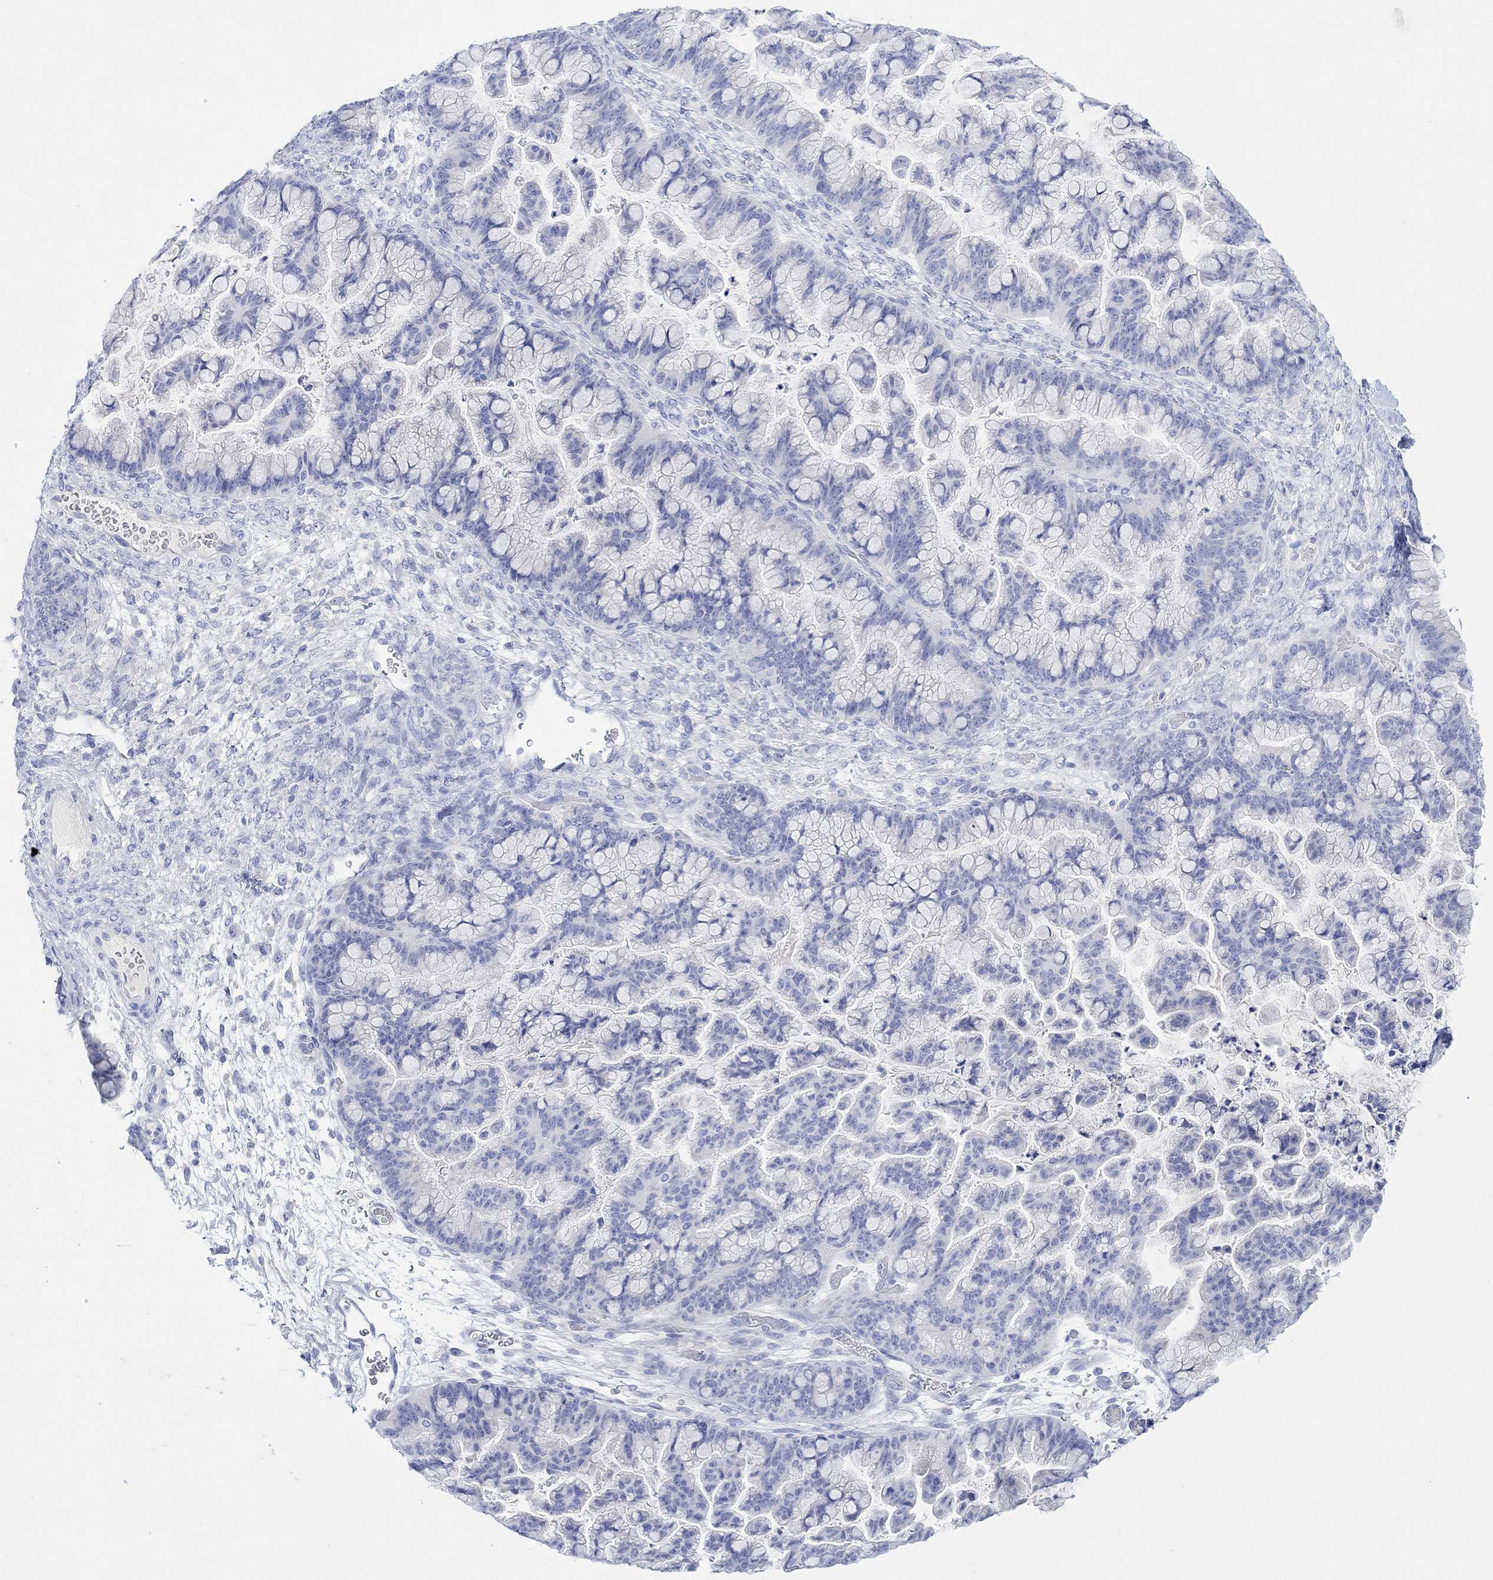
{"staining": {"intensity": "negative", "quantity": "none", "location": "none"}, "tissue": "ovarian cancer", "cell_type": "Tumor cells", "image_type": "cancer", "snomed": [{"axis": "morphology", "description": "Cystadenocarcinoma, mucinous, NOS"}, {"axis": "topography", "description": "Ovary"}], "caption": "Tumor cells show no significant expression in ovarian mucinous cystadenocarcinoma.", "gene": "CALCA", "patient": {"sex": "female", "age": 67}}